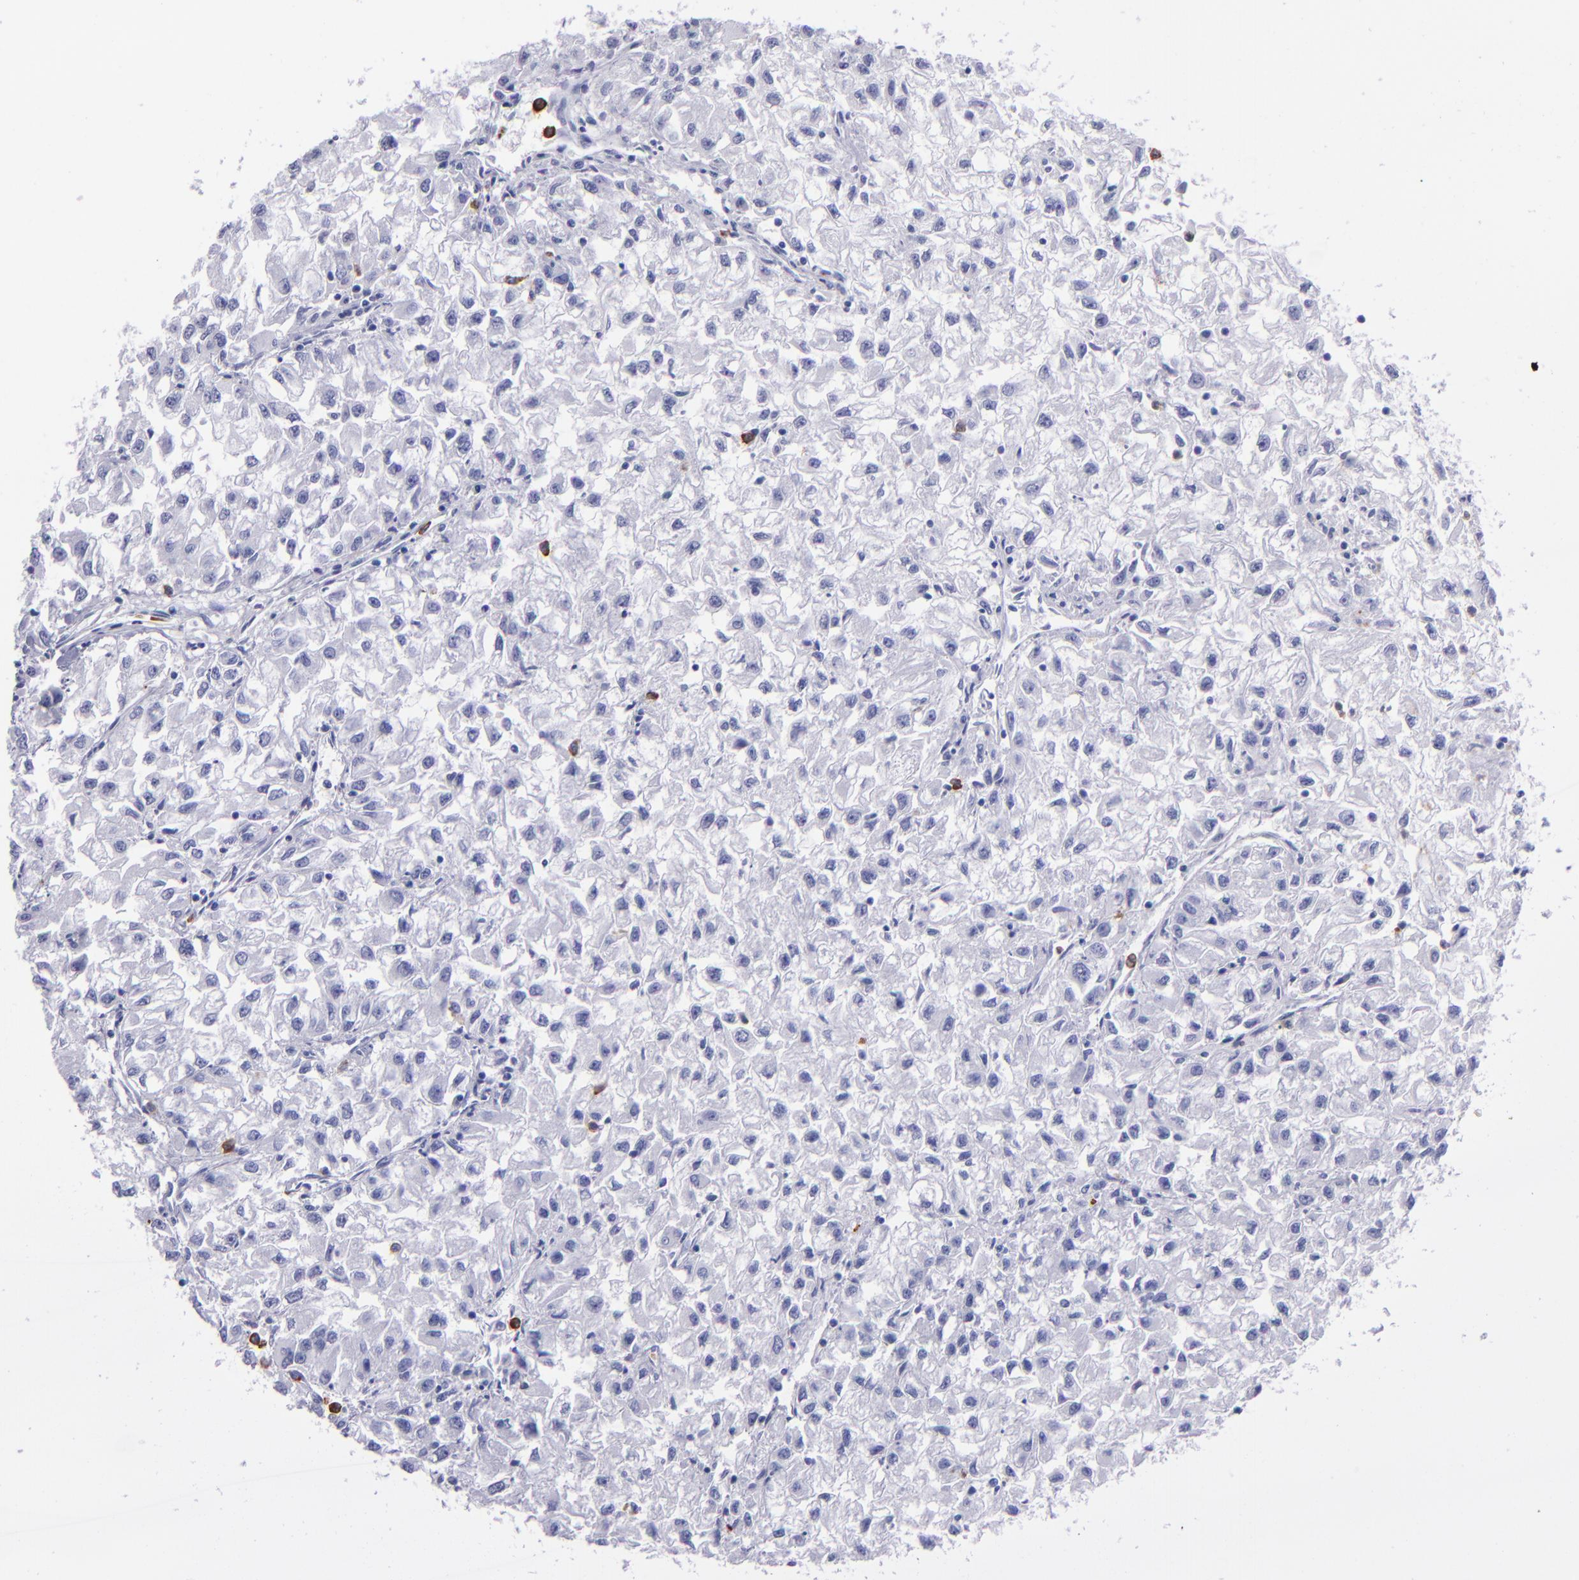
{"staining": {"intensity": "negative", "quantity": "none", "location": "none"}, "tissue": "renal cancer", "cell_type": "Tumor cells", "image_type": "cancer", "snomed": [{"axis": "morphology", "description": "Adenocarcinoma, NOS"}, {"axis": "topography", "description": "Kidney"}], "caption": "This photomicrograph is of adenocarcinoma (renal) stained with IHC to label a protein in brown with the nuclei are counter-stained blue. There is no positivity in tumor cells. Nuclei are stained in blue.", "gene": "CR1", "patient": {"sex": "male", "age": 59}}